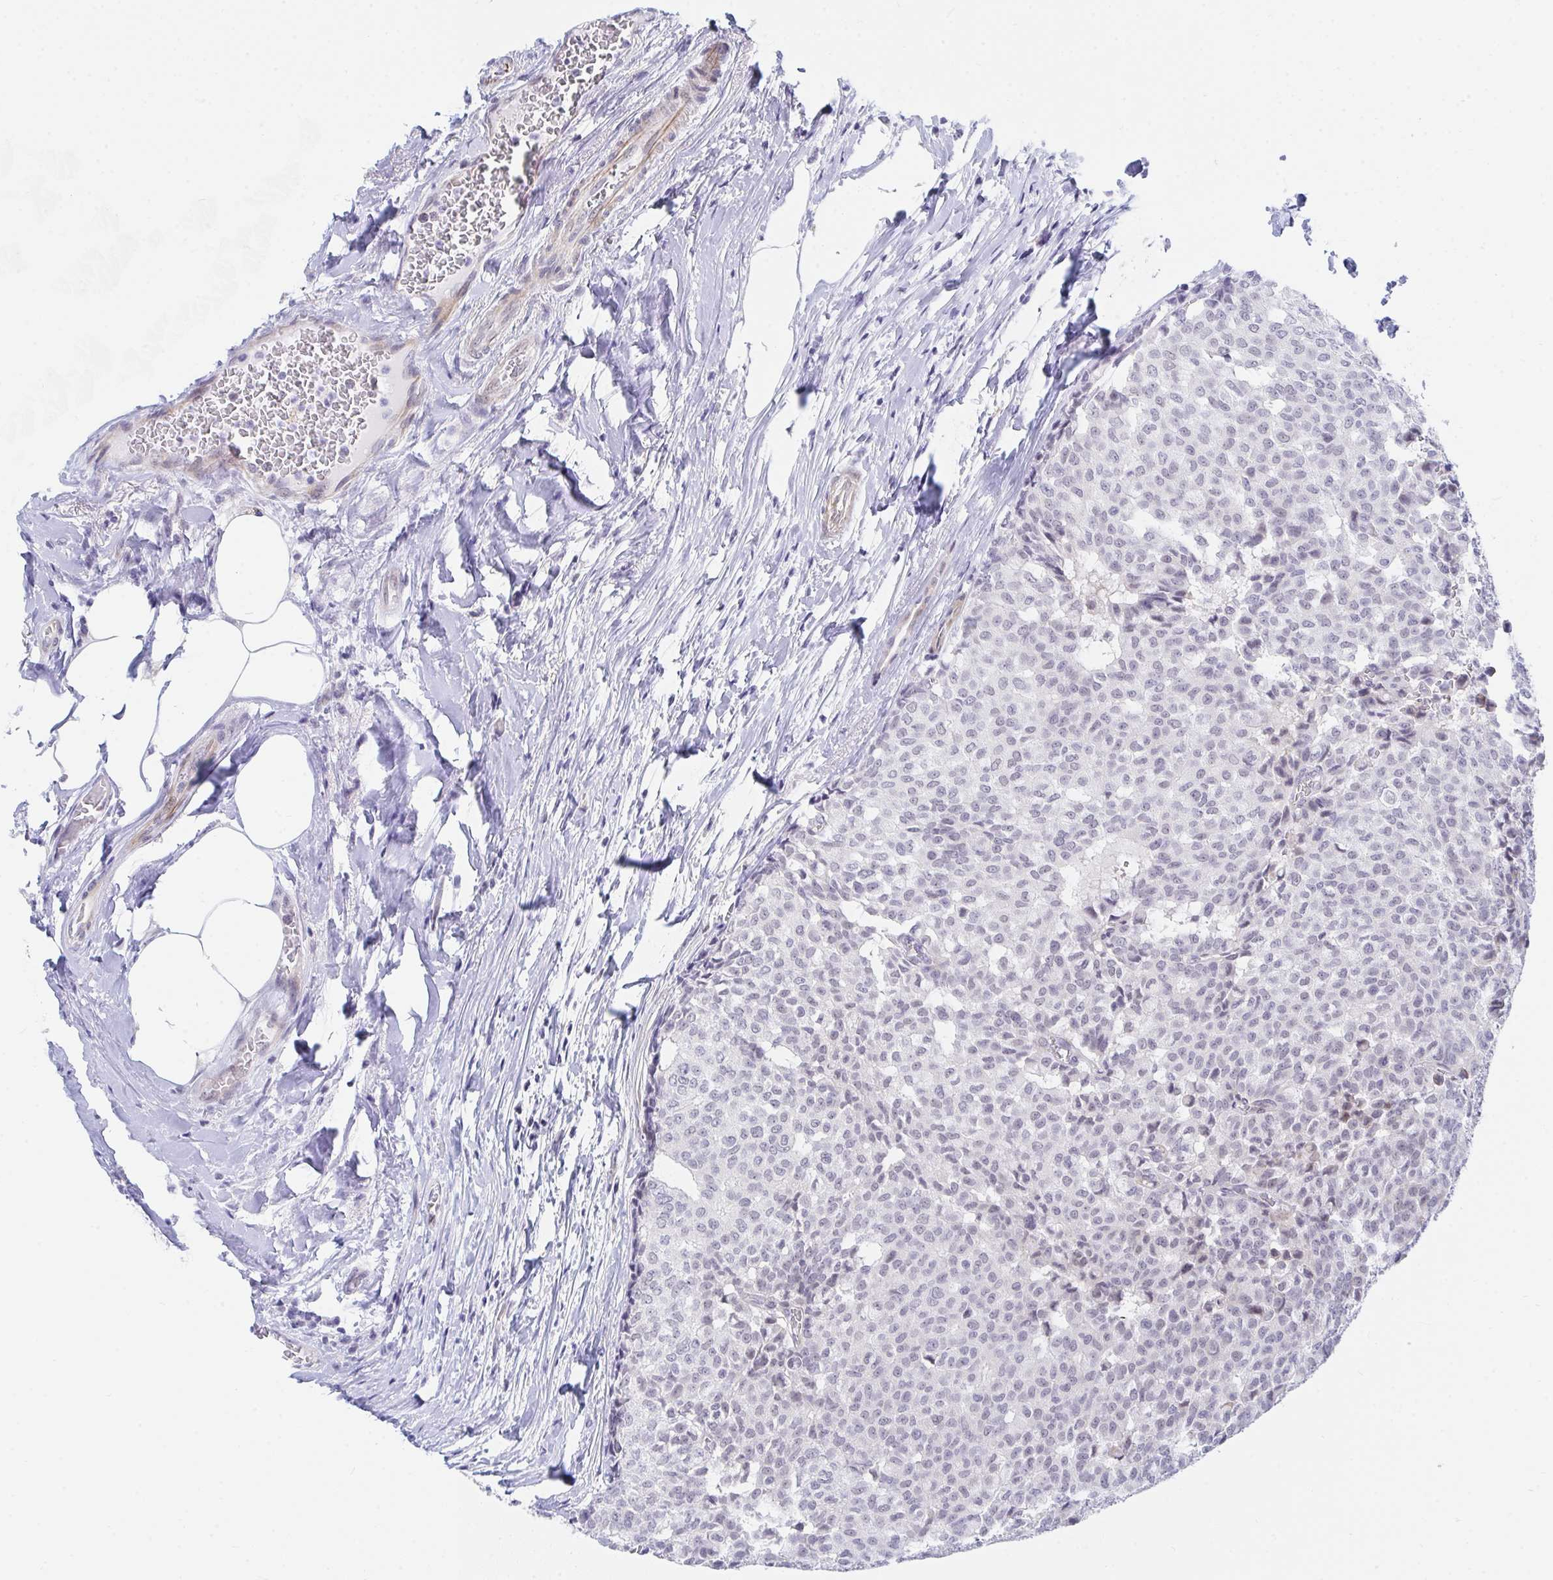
{"staining": {"intensity": "weak", "quantity": "<25%", "location": "nuclear"}, "tissue": "breast cancer", "cell_type": "Tumor cells", "image_type": "cancer", "snomed": [{"axis": "morphology", "description": "Duct carcinoma"}, {"axis": "topography", "description": "Breast"}], "caption": "The IHC histopathology image has no significant expression in tumor cells of breast cancer (intraductal carcinoma) tissue.", "gene": "DAOA", "patient": {"sex": "female", "age": 91}}